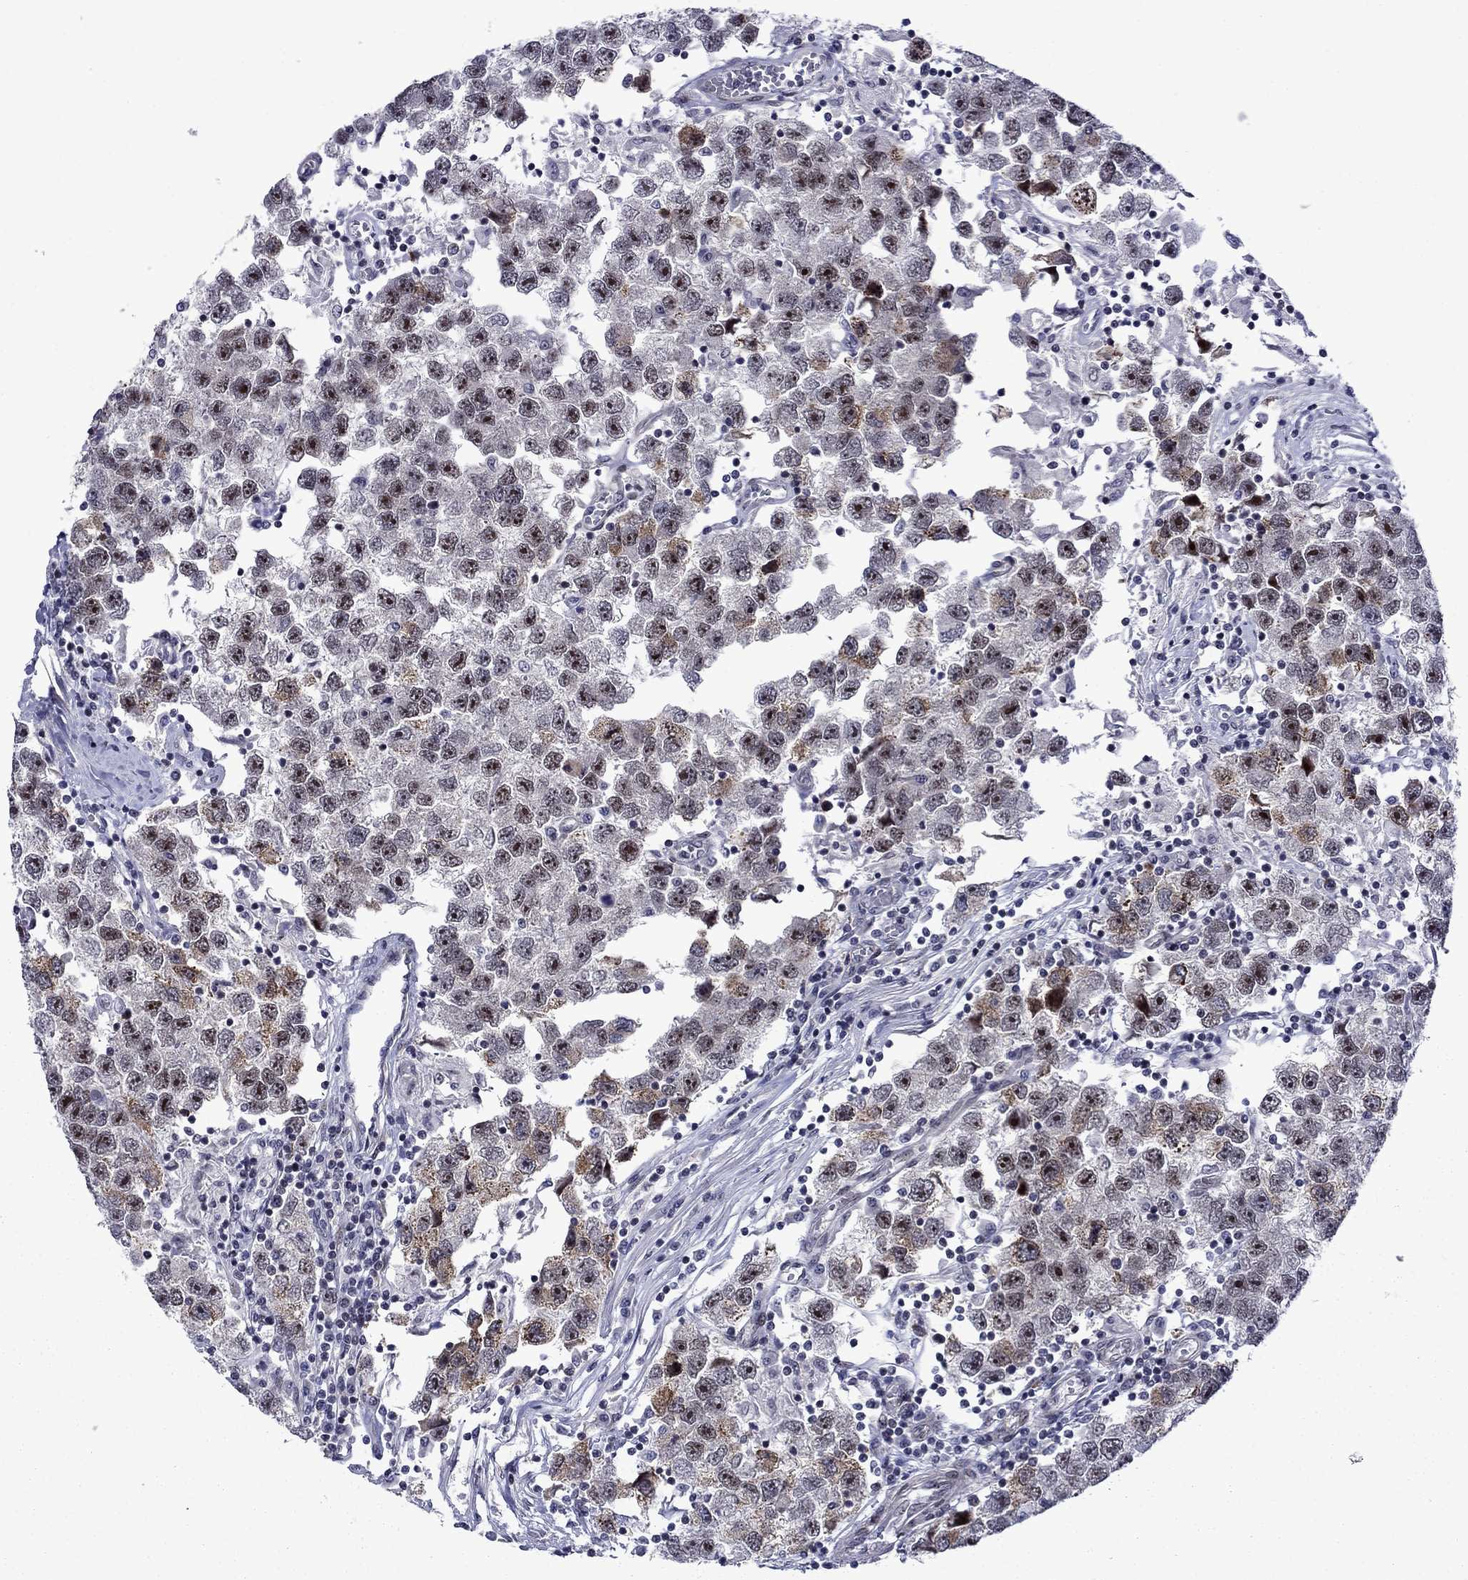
{"staining": {"intensity": "moderate", "quantity": "<25%", "location": "cytoplasmic/membranous"}, "tissue": "testis cancer", "cell_type": "Tumor cells", "image_type": "cancer", "snomed": [{"axis": "morphology", "description": "Seminoma, NOS"}, {"axis": "topography", "description": "Testis"}], "caption": "High-magnification brightfield microscopy of testis cancer (seminoma) stained with DAB (brown) and counterstained with hematoxylin (blue). tumor cells exhibit moderate cytoplasmic/membranous expression is present in about<25% of cells. (DAB (3,3'-diaminobenzidine) IHC with brightfield microscopy, high magnification).", "gene": "SURF2", "patient": {"sex": "male", "age": 26}}